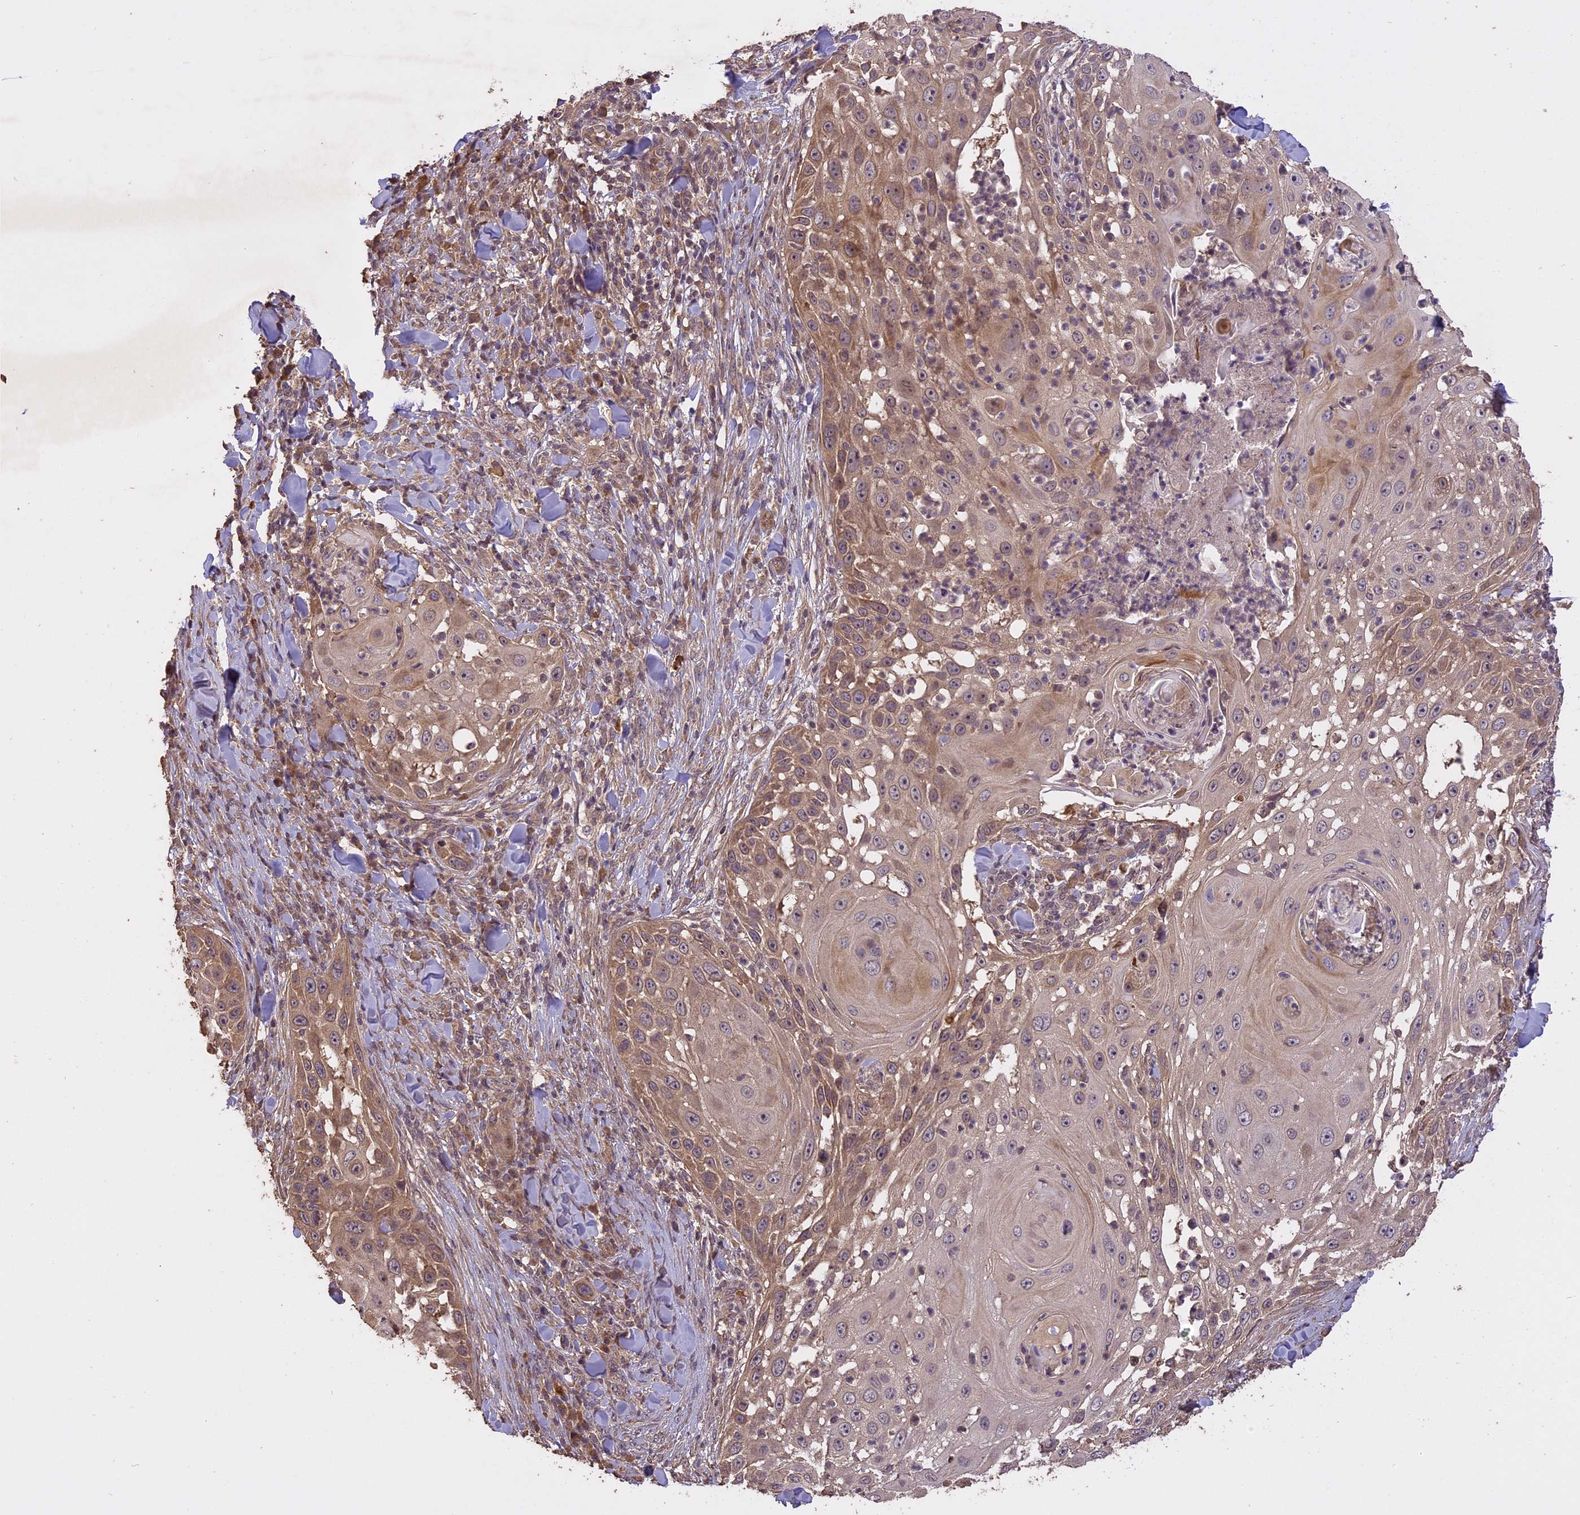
{"staining": {"intensity": "moderate", "quantity": "25%-75%", "location": "cytoplasmic/membranous"}, "tissue": "skin cancer", "cell_type": "Tumor cells", "image_type": "cancer", "snomed": [{"axis": "morphology", "description": "Squamous cell carcinoma, NOS"}, {"axis": "topography", "description": "Skin"}], "caption": "IHC photomicrograph of skin cancer stained for a protein (brown), which demonstrates medium levels of moderate cytoplasmic/membranous staining in approximately 25%-75% of tumor cells.", "gene": "TIGD7", "patient": {"sex": "female", "age": 44}}